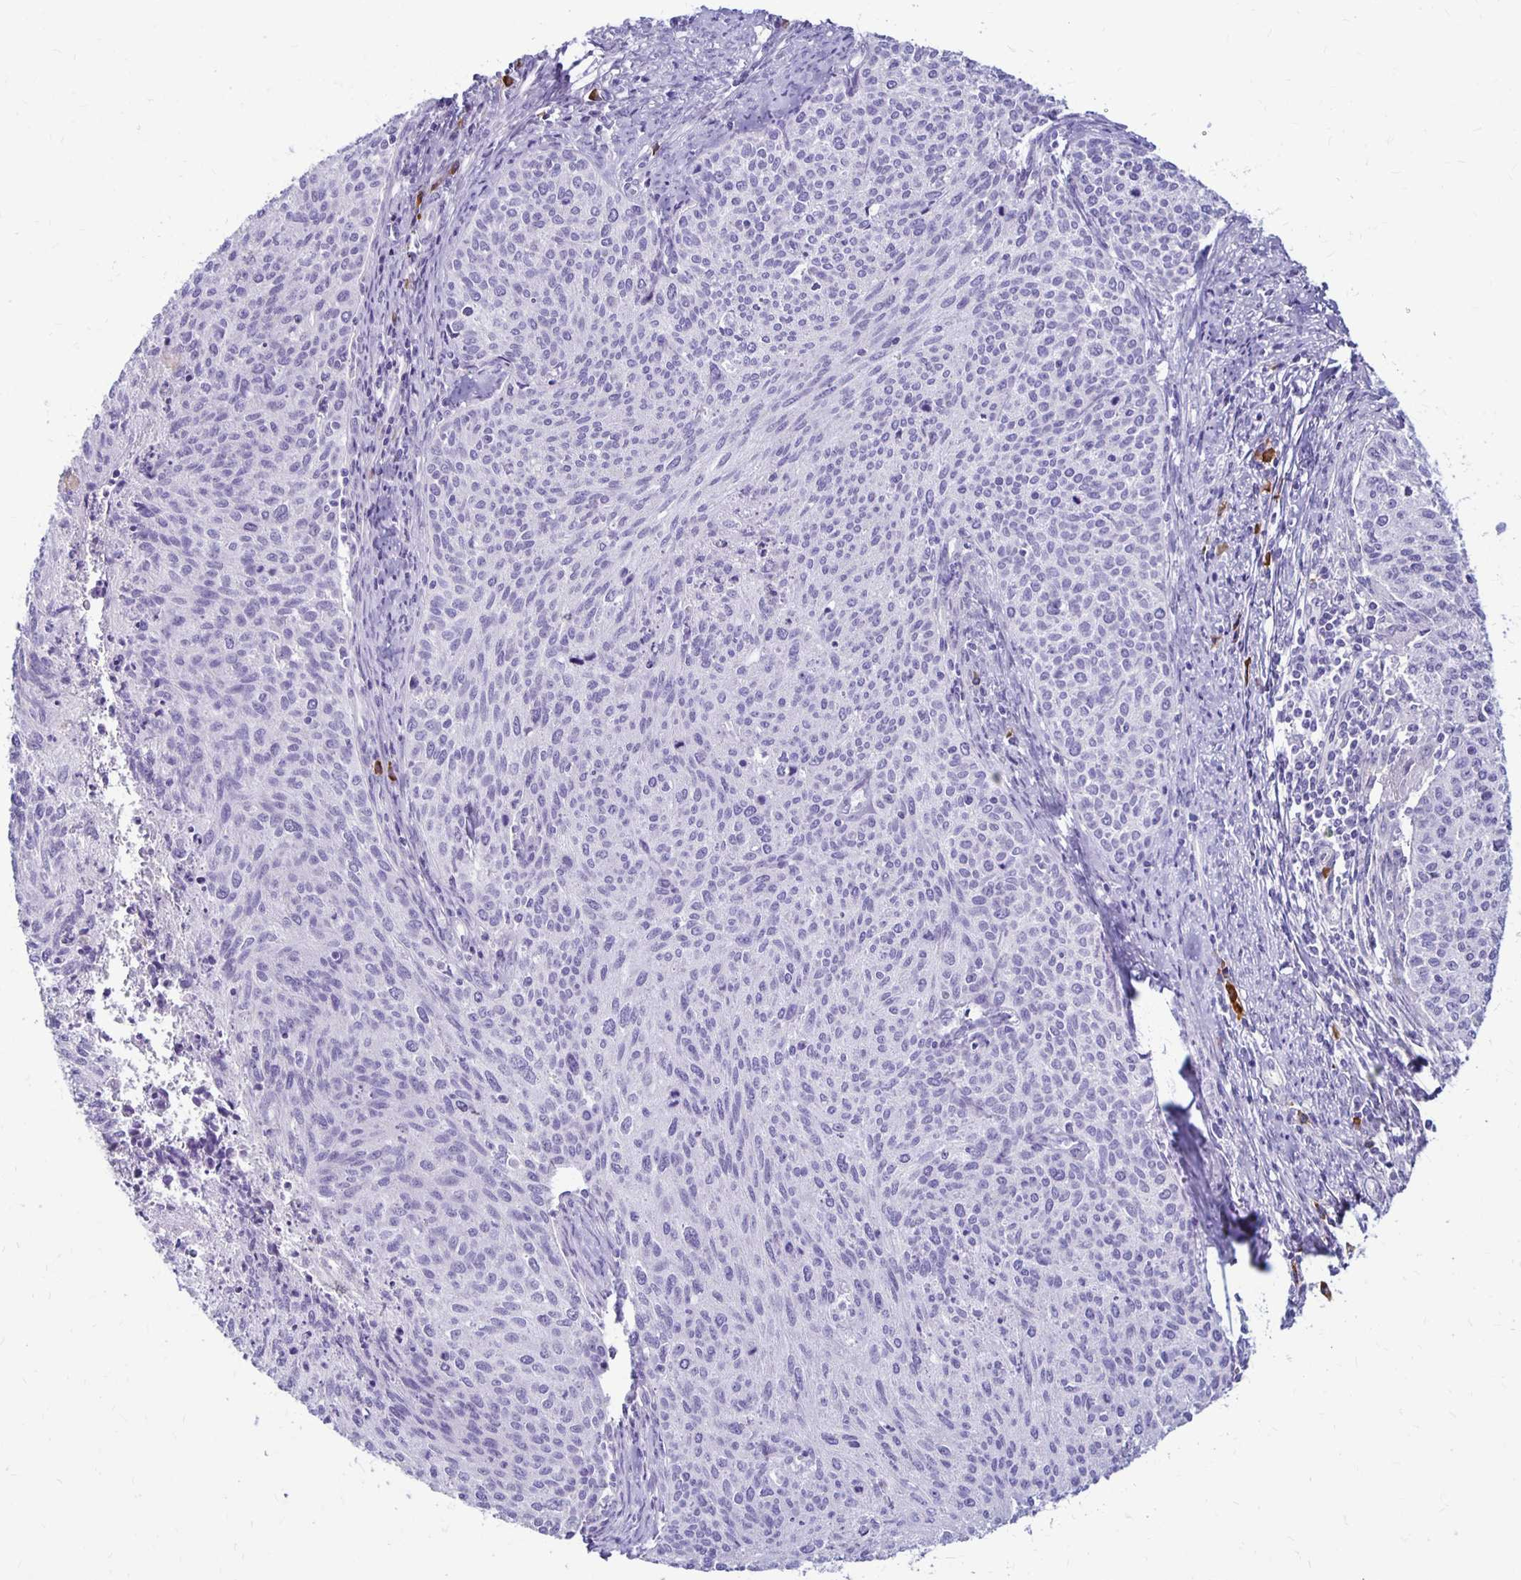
{"staining": {"intensity": "negative", "quantity": "none", "location": "none"}, "tissue": "cervical cancer", "cell_type": "Tumor cells", "image_type": "cancer", "snomed": [{"axis": "morphology", "description": "Squamous cell carcinoma, NOS"}, {"axis": "topography", "description": "Cervix"}], "caption": "DAB immunohistochemical staining of squamous cell carcinoma (cervical) exhibits no significant positivity in tumor cells.", "gene": "FNTB", "patient": {"sex": "female", "age": 38}}